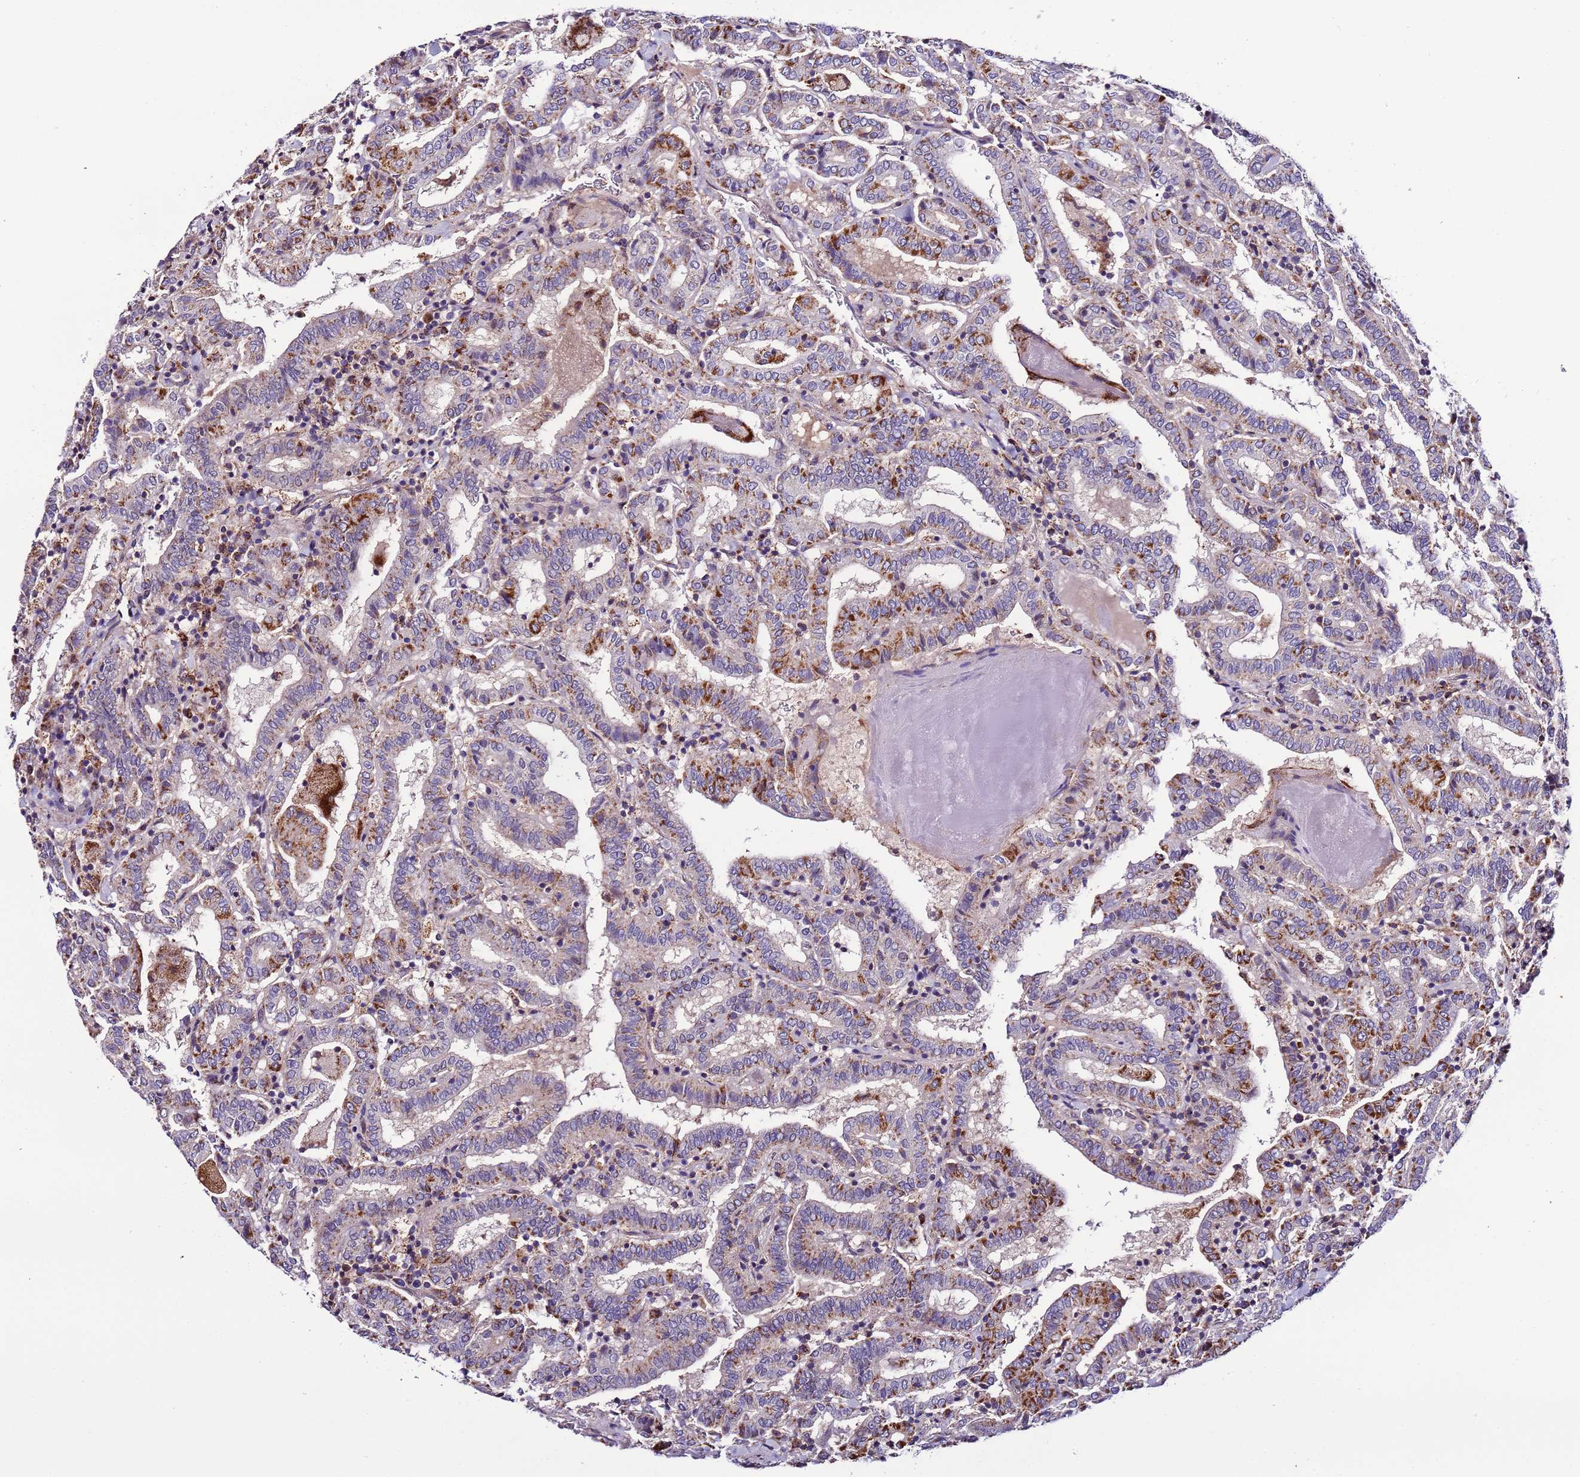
{"staining": {"intensity": "moderate", "quantity": "25%-75%", "location": "cytoplasmic/membranous"}, "tissue": "thyroid cancer", "cell_type": "Tumor cells", "image_type": "cancer", "snomed": [{"axis": "morphology", "description": "Papillary adenocarcinoma, NOS"}, {"axis": "topography", "description": "Thyroid gland"}], "caption": "Approximately 25%-75% of tumor cells in thyroid papillary adenocarcinoma display moderate cytoplasmic/membranous protein expression as visualized by brown immunohistochemical staining.", "gene": "UEVLD", "patient": {"sex": "female", "age": 72}}